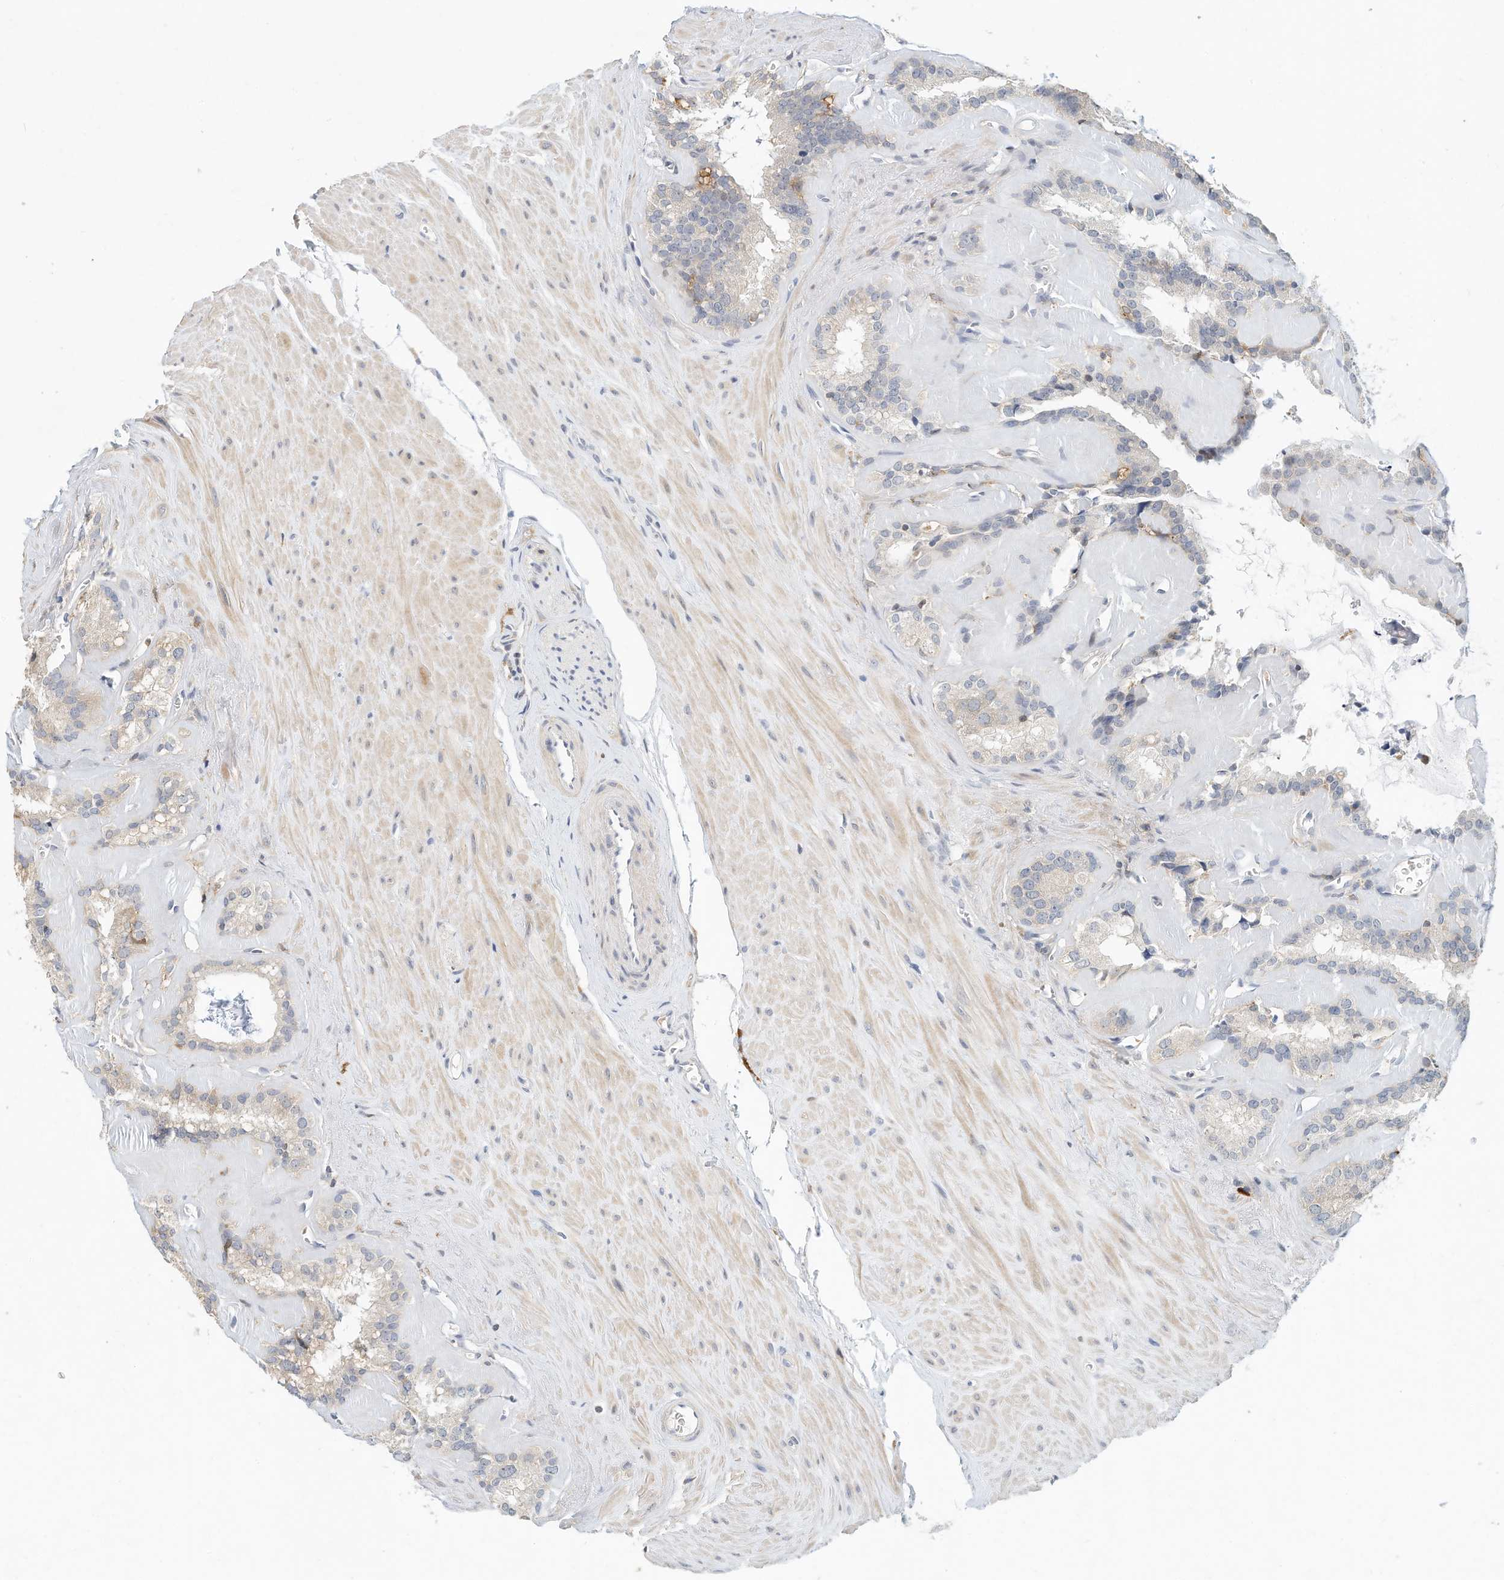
{"staining": {"intensity": "negative", "quantity": "none", "location": "none"}, "tissue": "seminal vesicle", "cell_type": "Glandular cells", "image_type": "normal", "snomed": [{"axis": "morphology", "description": "Normal tissue, NOS"}, {"axis": "topography", "description": "Prostate"}, {"axis": "topography", "description": "Seminal veicle"}], "caption": "IHC photomicrograph of normal seminal vesicle stained for a protein (brown), which demonstrates no staining in glandular cells. The staining was performed using DAB (3,3'-diaminobenzidine) to visualize the protein expression in brown, while the nuclei were stained in blue with hematoxylin (Magnification: 20x).", "gene": "MICAL1", "patient": {"sex": "male", "age": 59}}